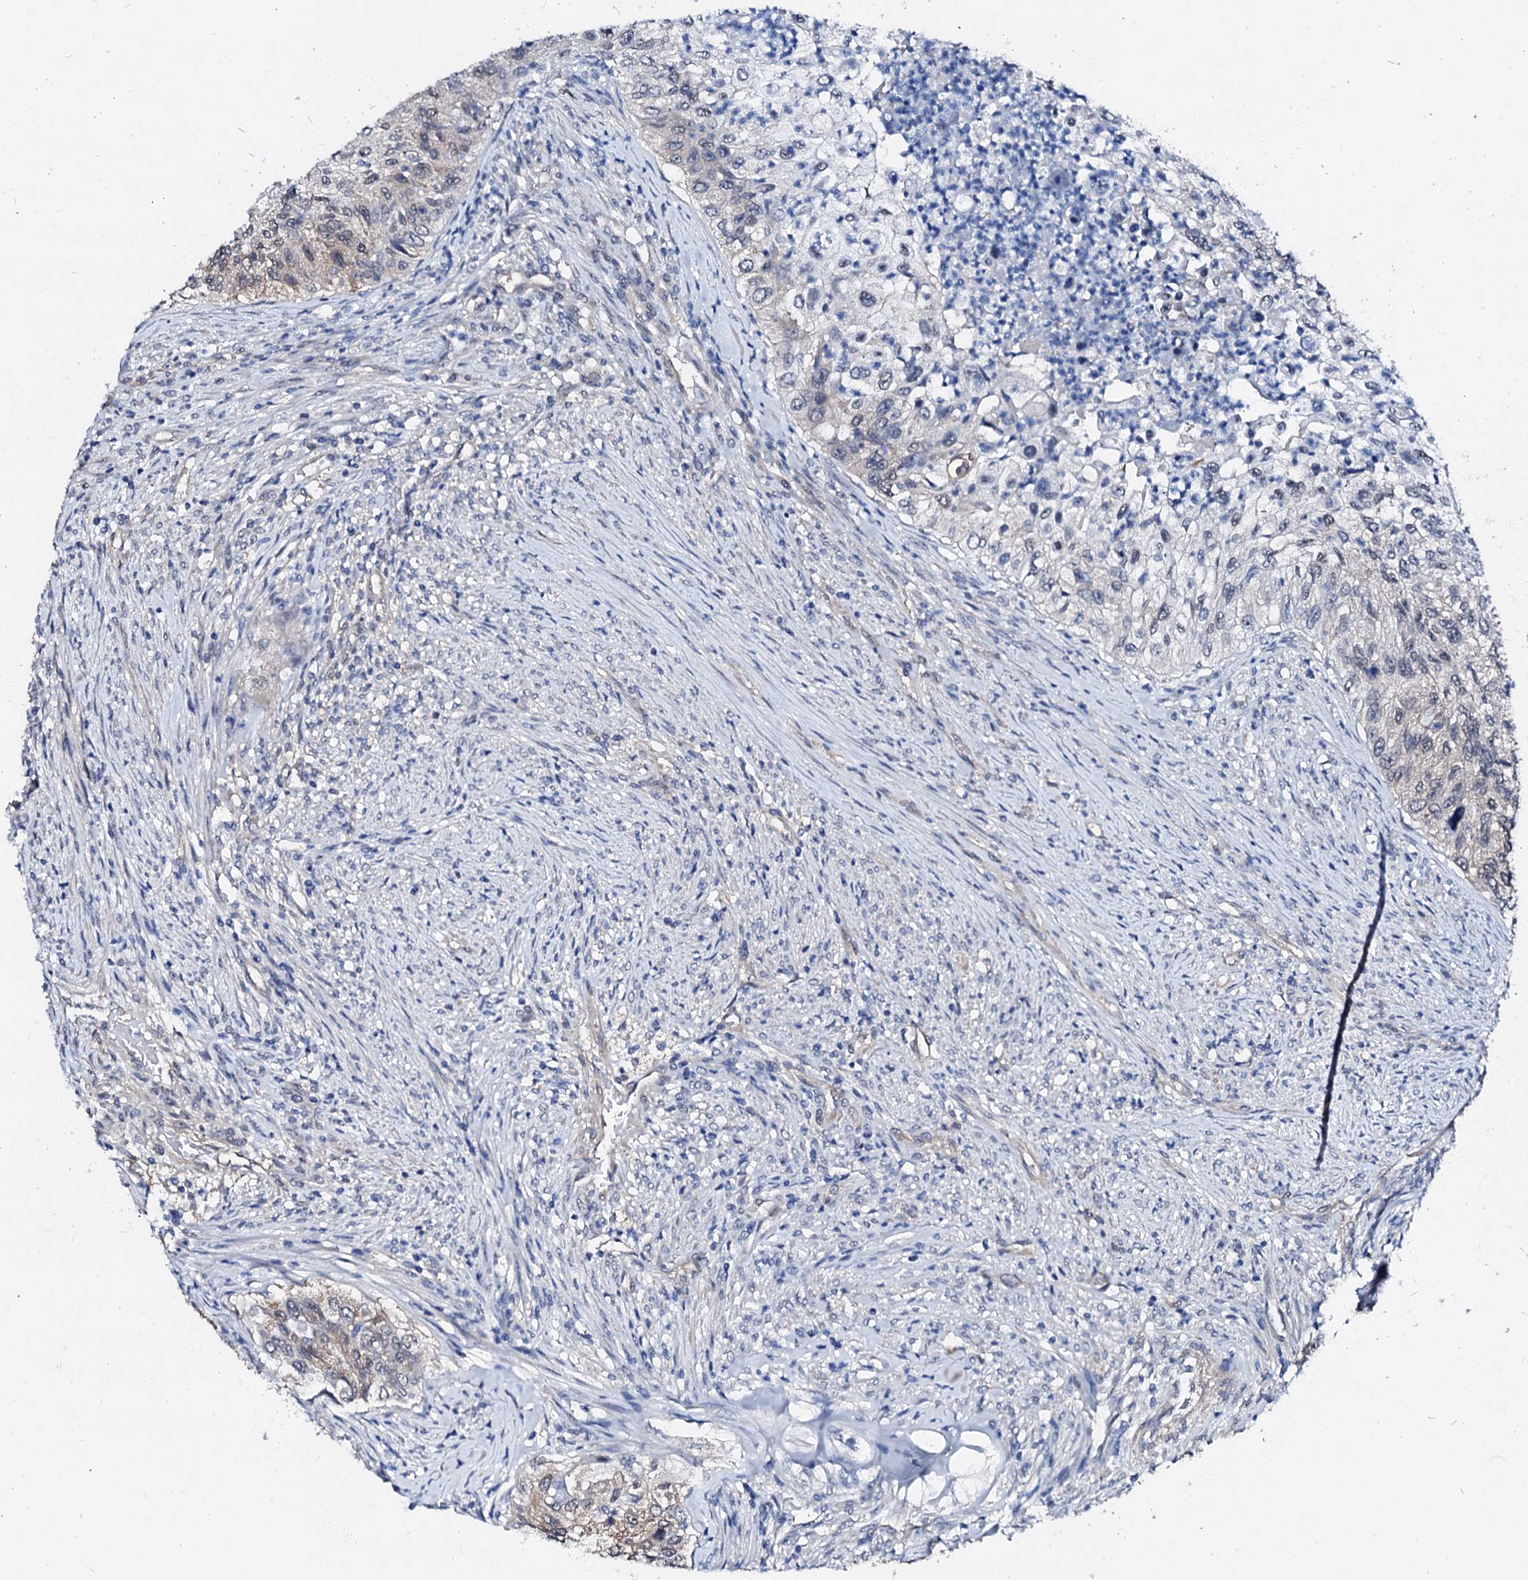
{"staining": {"intensity": "weak", "quantity": "25%-75%", "location": "cytoplasmic/membranous"}, "tissue": "urothelial cancer", "cell_type": "Tumor cells", "image_type": "cancer", "snomed": [{"axis": "morphology", "description": "Urothelial carcinoma, High grade"}, {"axis": "topography", "description": "Urinary bladder"}], "caption": "Tumor cells demonstrate low levels of weak cytoplasmic/membranous positivity in about 25%-75% of cells in urothelial cancer.", "gene": "CSN2", "patient": {"sex": "female", "age": 60}}